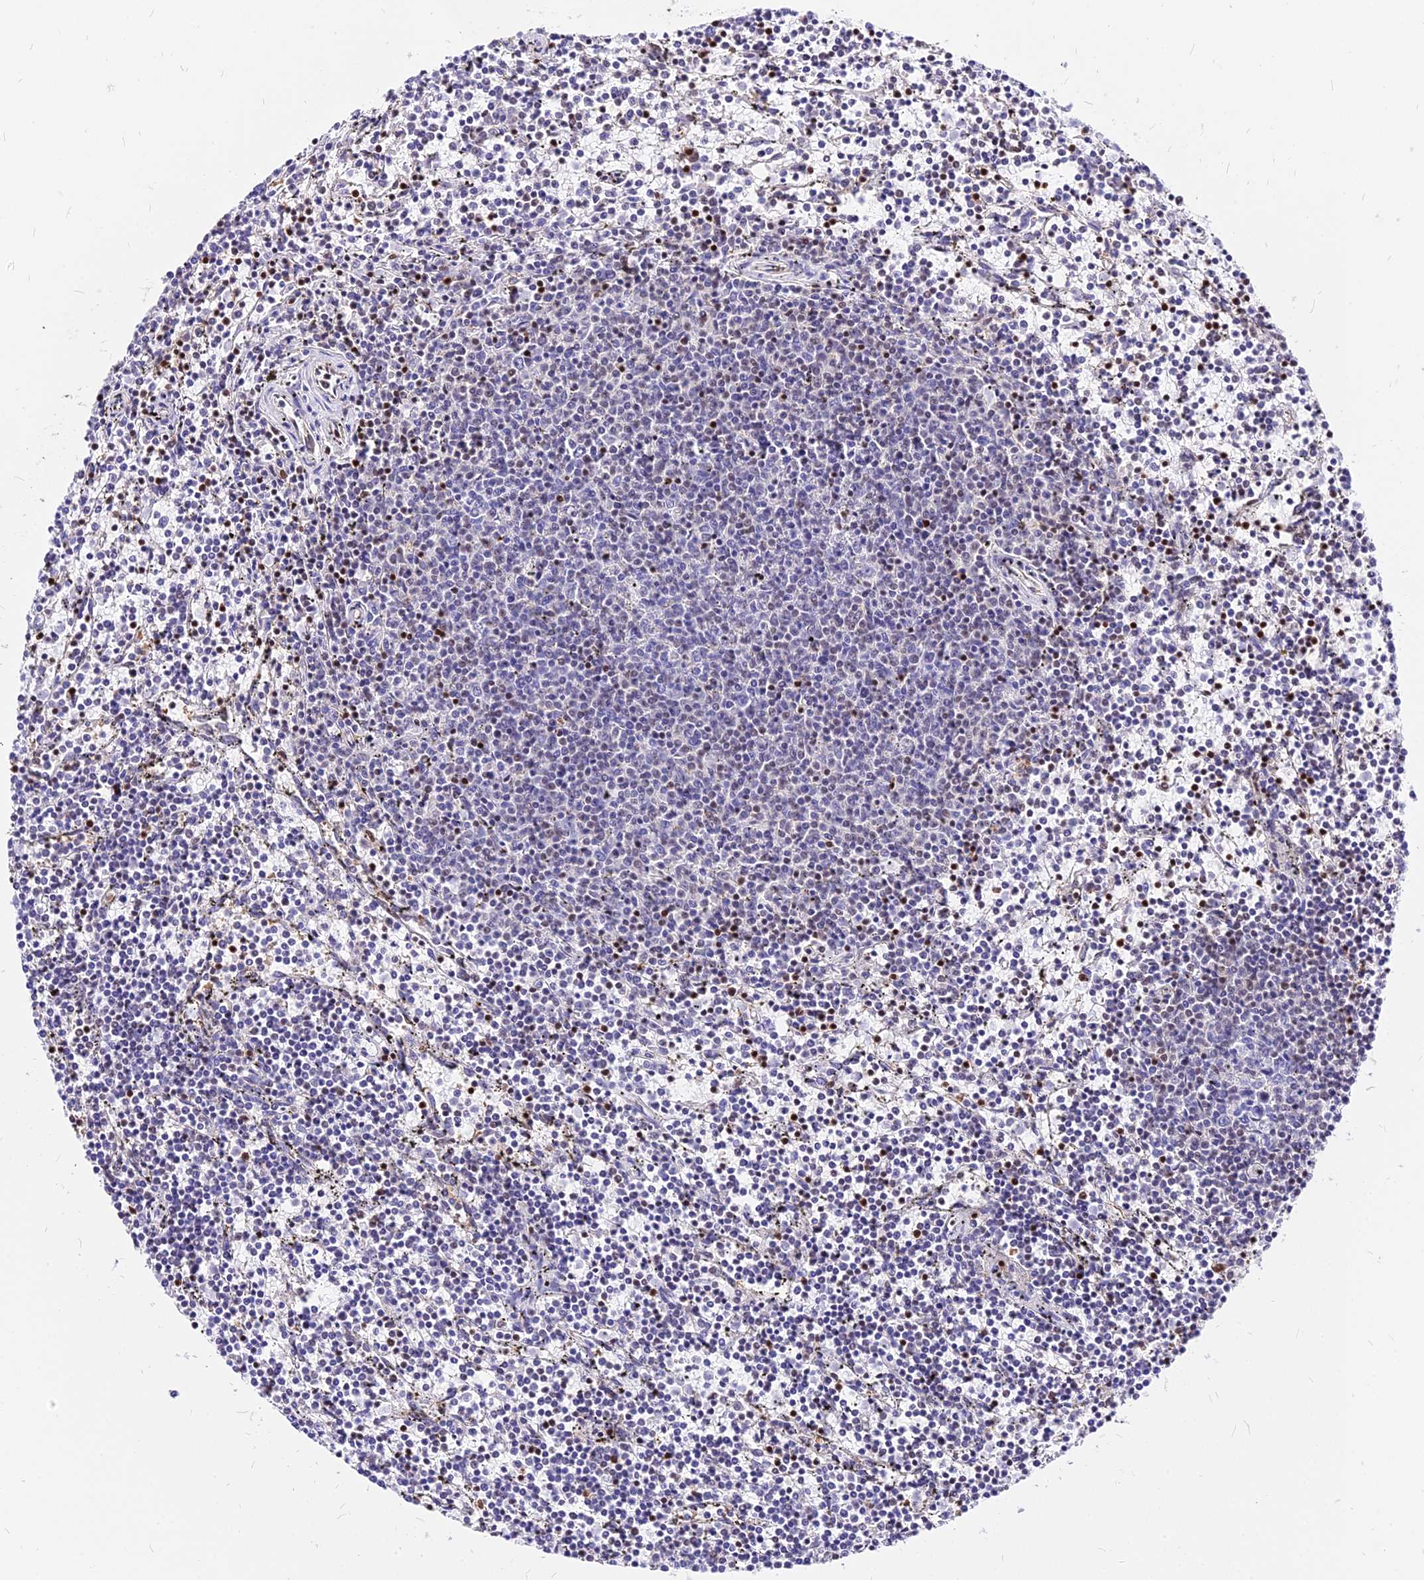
{"staining": {"intensity": "negative", "quantity": "none", "location": "none"}, "tissue": "lymphoma", "cell_type": "Tumor cells", "image_type": "cancer", "snomed": [{"axis": "morphology", "description": "Malignant lymphoma, non-Hodgkin's type, Low grade"}, {"axis": "topography", "description": "Spleen"}], "caption": "The histopathology image displays no significant staining in tumor cells of malignant lymphoma, non-Hodgkin's type (low-grade). The staining is performed using DAB brown chromogen with nuclei counter-stained in using hematoxylin.", "gene": "PAXX", "patient": {"sex": "female", "age": 50}}